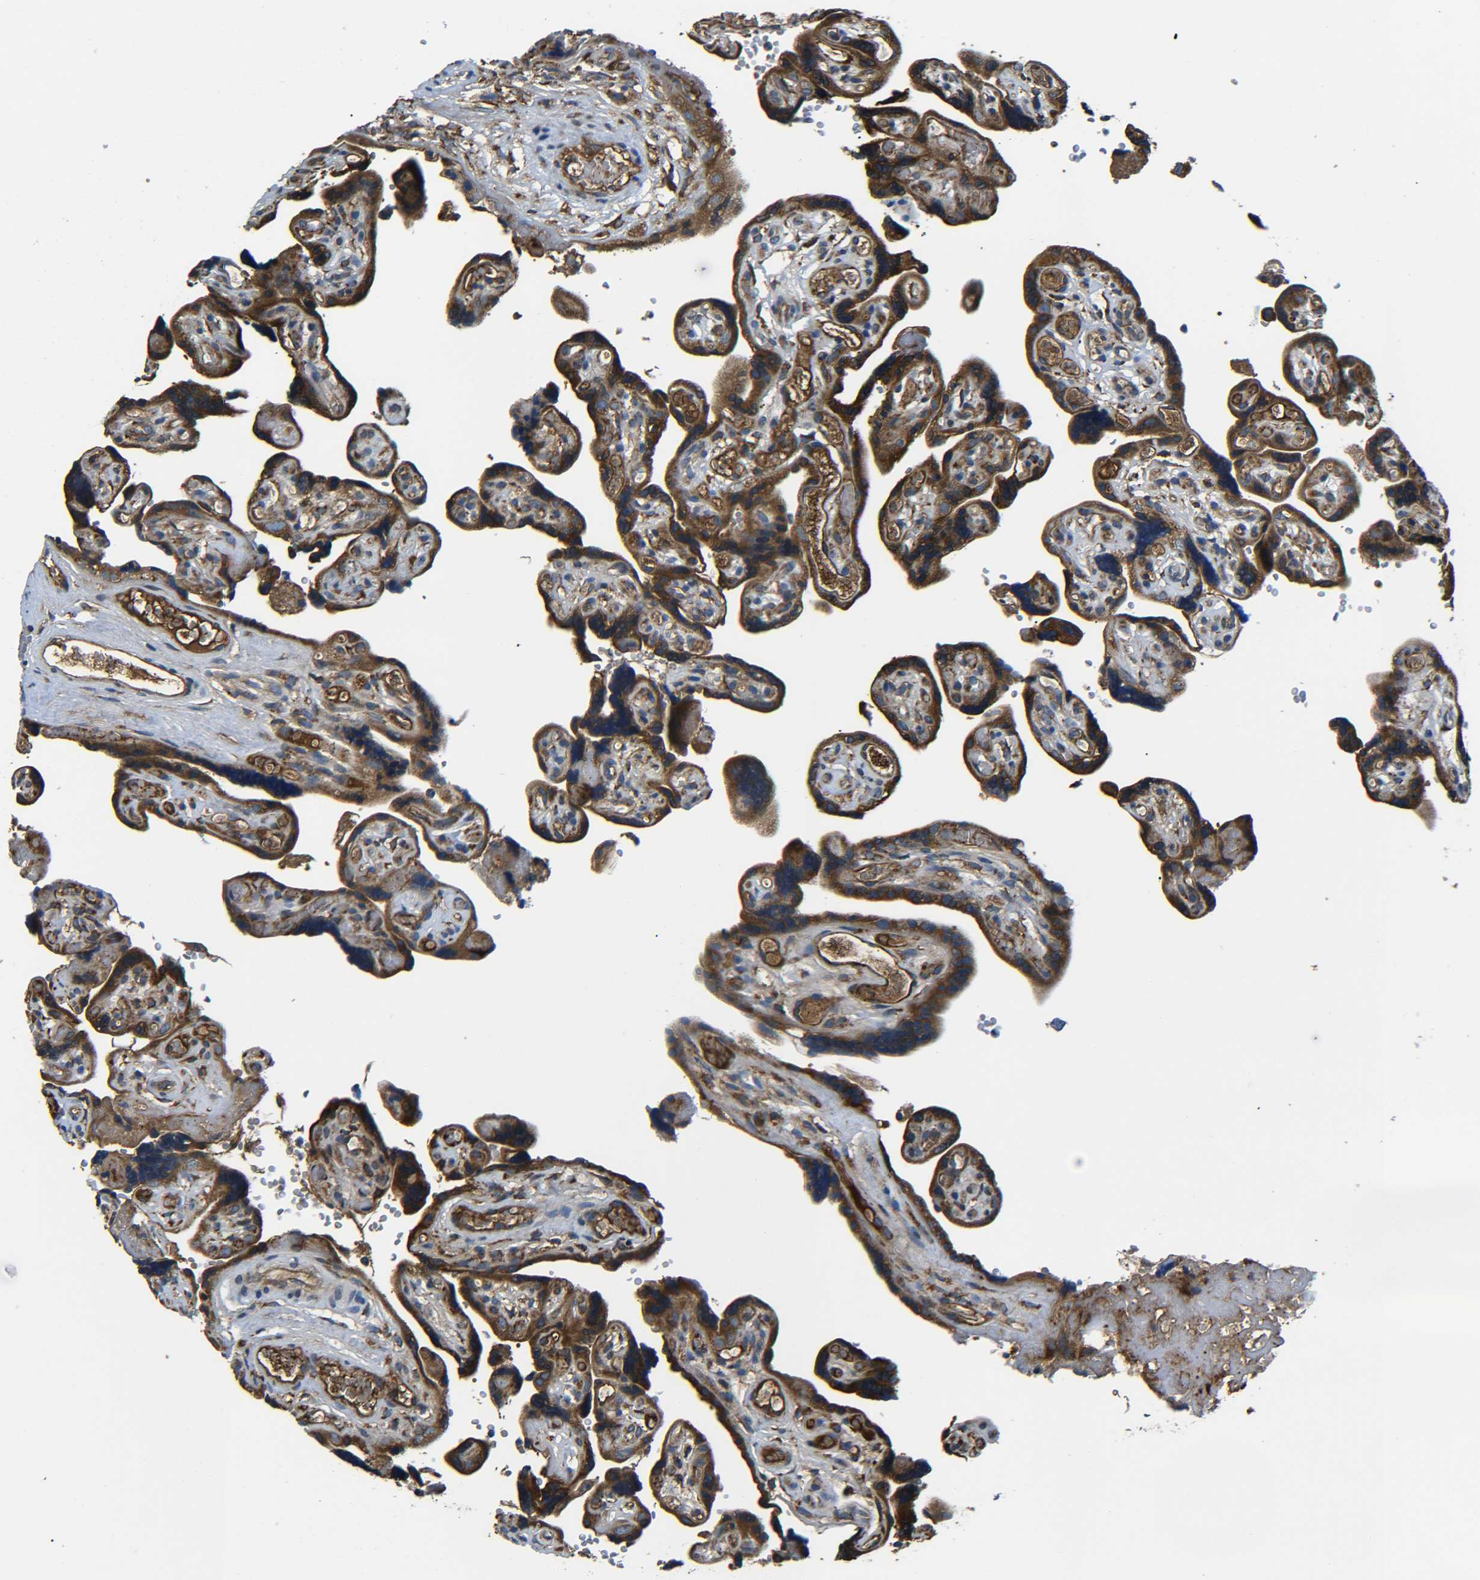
{"staining": {"intensity": "moderate", "quantity": ">75%", "location": "cytoplasmic/membranous"}, "tissue": "placenta", "cell_type": "Decidual cells", "image_type": "normal", "snomed": [{"axis": "morphology", "description": "Normal tissue, NOS"}, {"axis": "topography", "description": "Placenta"}], "caption": "This photomicrograph displays immunohistochemistry staining of unremarkable human placenta, with medium moderate cytoplasmic/membranous staining in approximately >75% of decidual cells.", "gene": "PREB", "patient": {"sex": "female", "age": 30}}